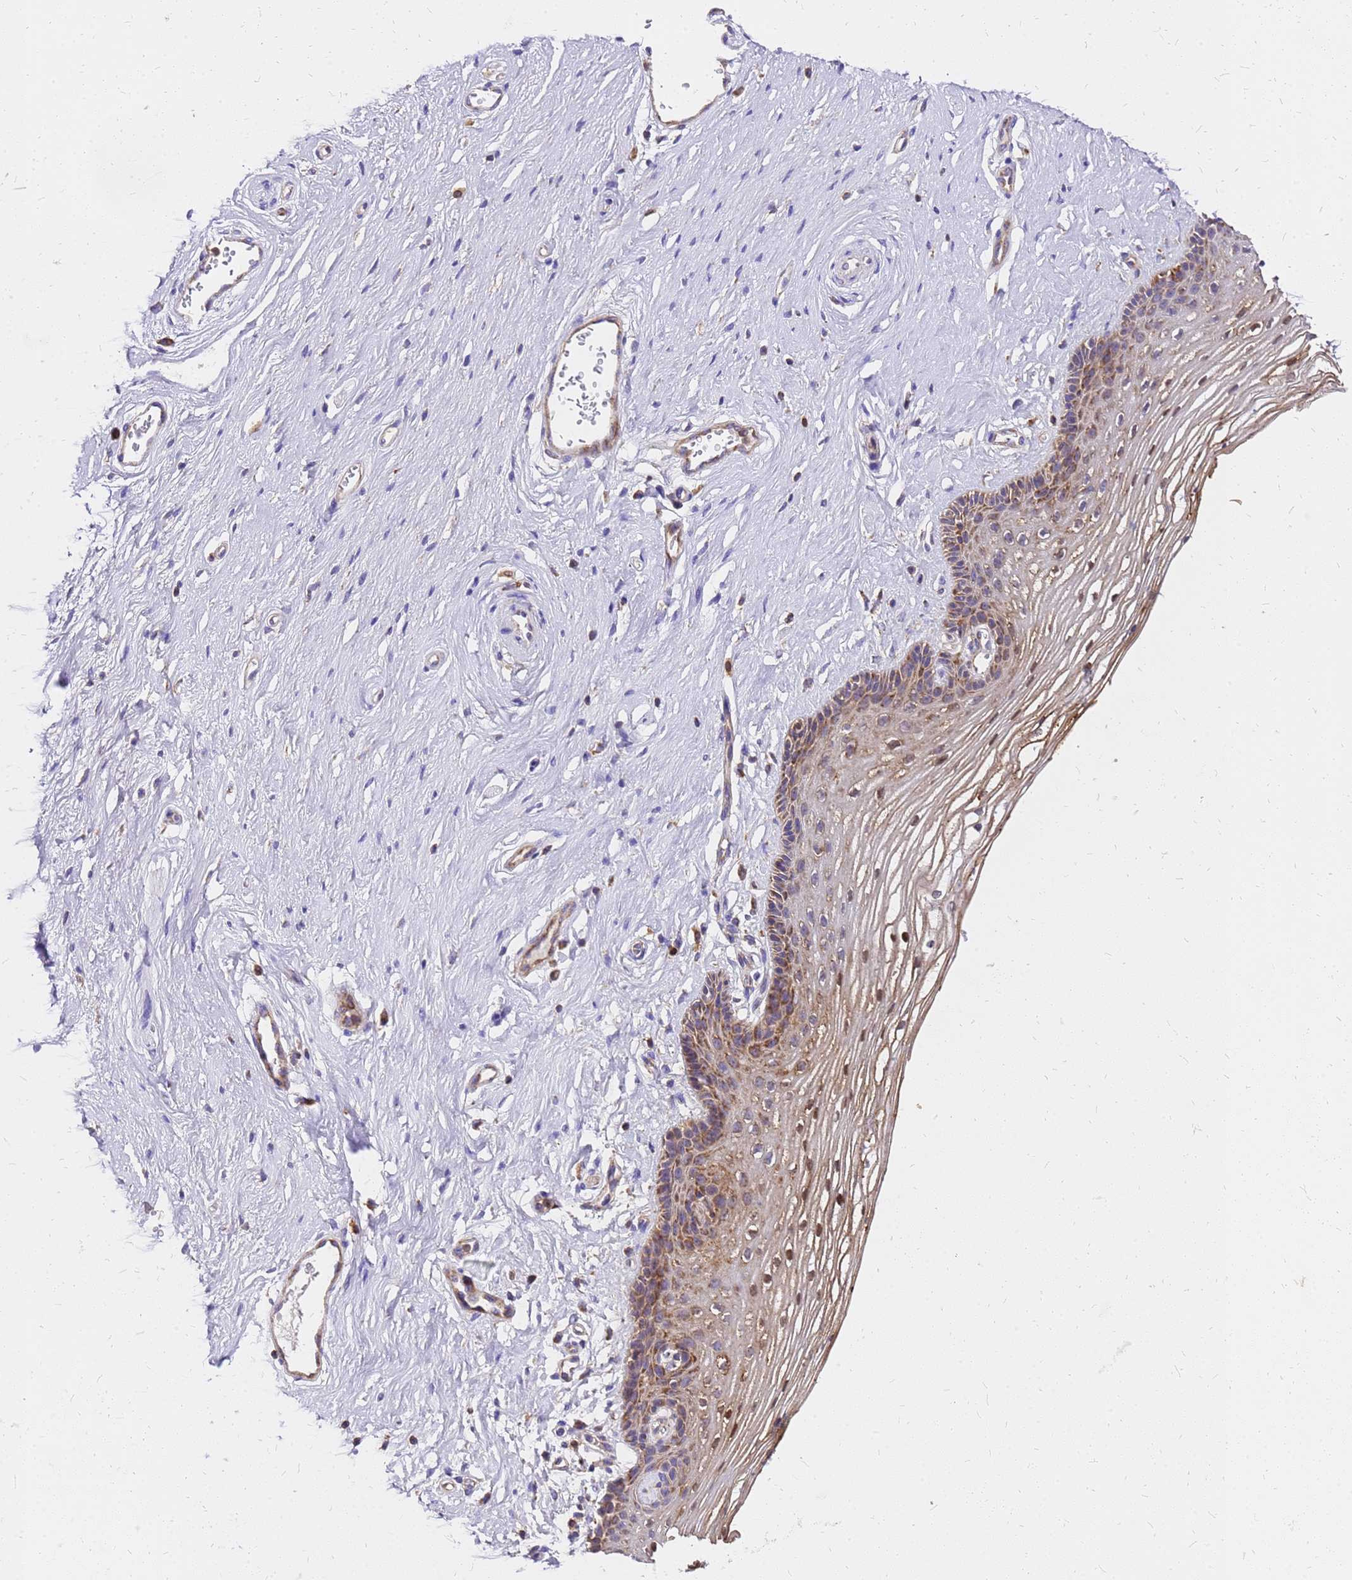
{"staining": {"intensity": "moderate", "quantity": ">75%", "location": "cytoplasmic/membranous"}, "tissue": "vagina", "cell_type": "Squamous epithelial cells", "image_type": "normal", "snomed": [{"axis": "morphology", "description": "Normal tissue, NOS"}, {"axis": "topography", "description": "Vagina"}], "caption": "Brown immunohistochemical staining in unremarkable vagina displays moderate cytoplasmic/membranous expression in about >75% of squamous epithelial cells. (Stains: DAB in brown, nuclei in blue, Microscopy: brightfield microscopy at high magnification).", "gene": "MRPS26", "patient": {"sex": "female", "age": 46}}